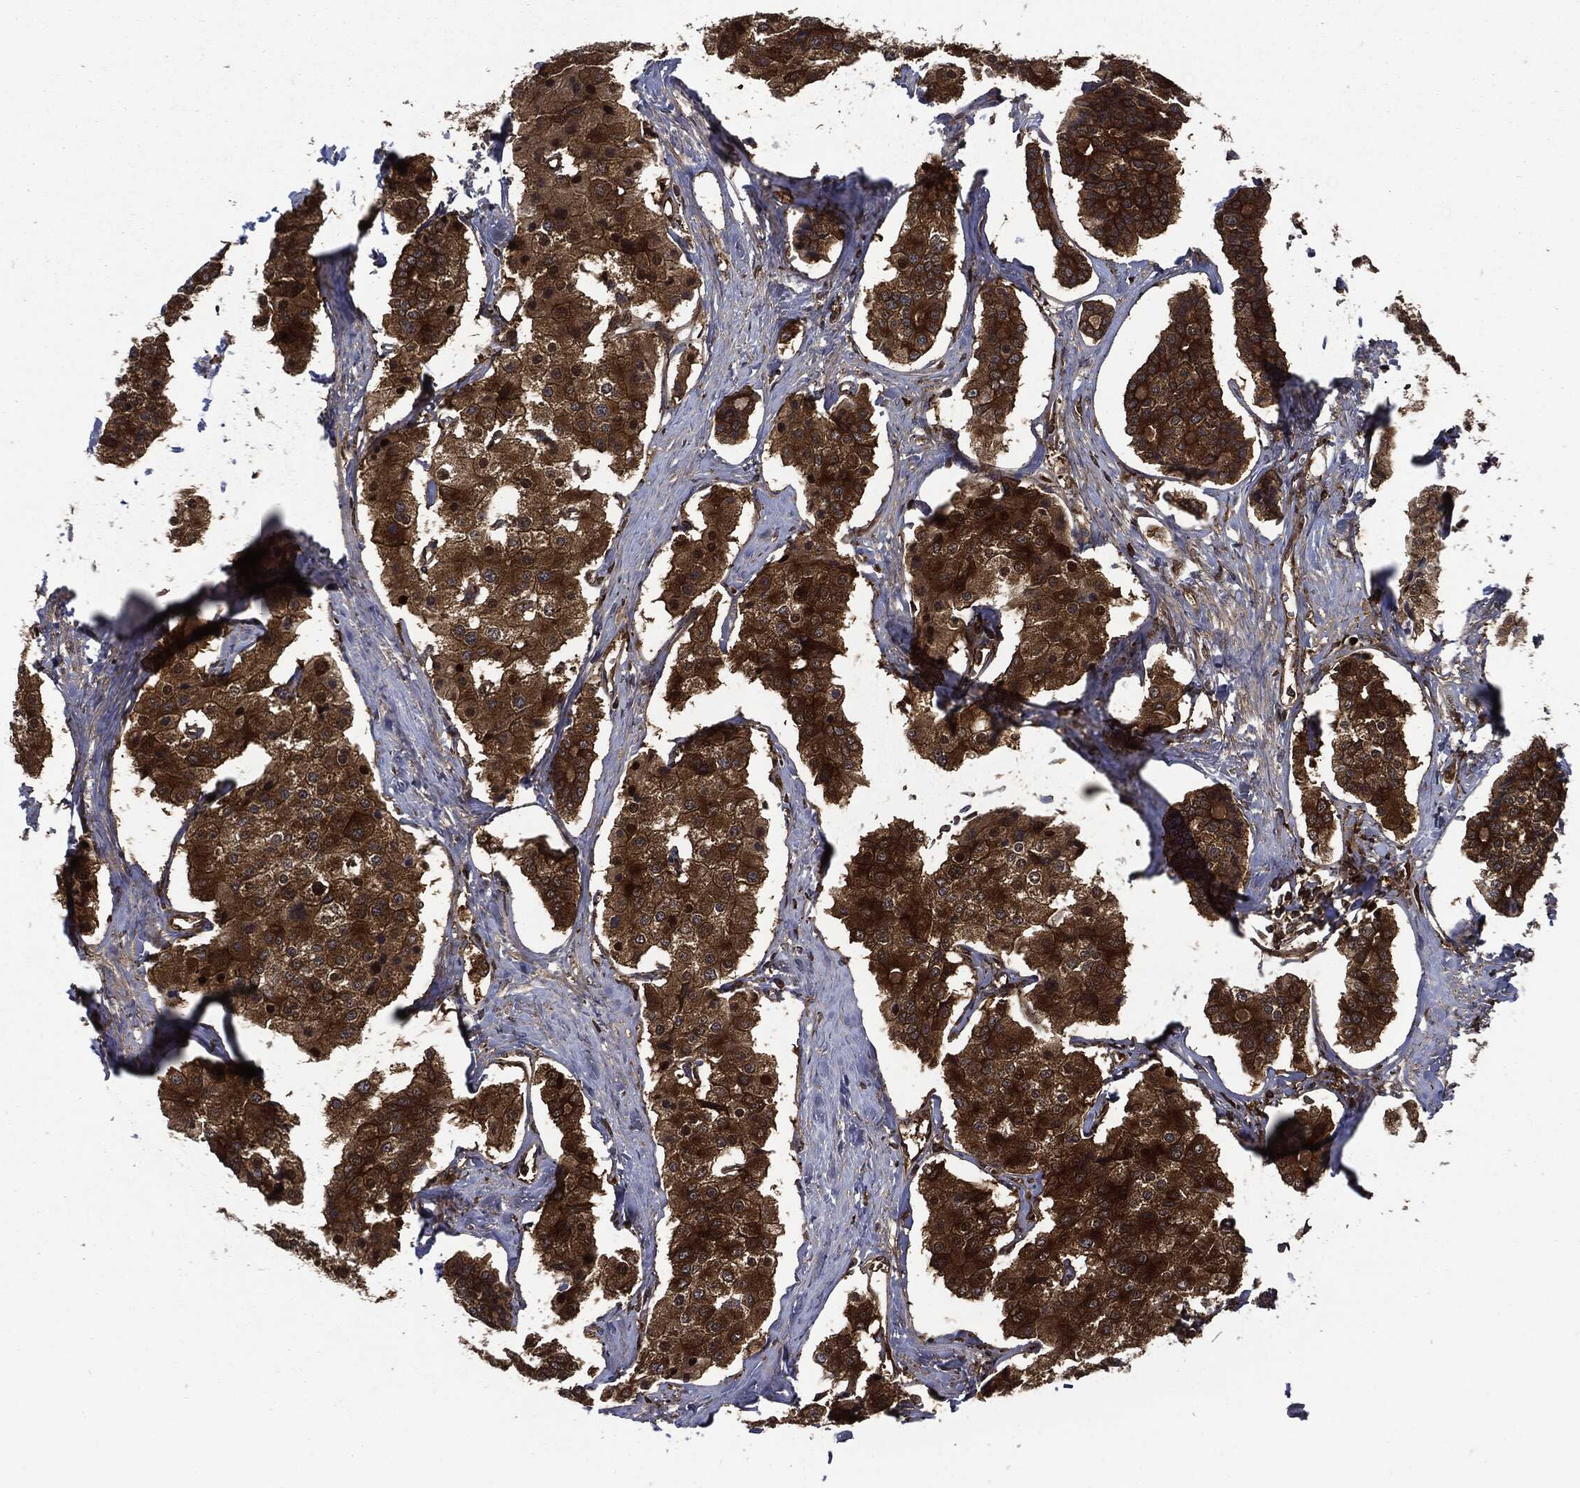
{"staining": {"intensity": "strong", "quantity": ">75%", "location": "cytoplasmic/membranous"}, "tissue": "carcinoid", "cell_type": "Tumor cells", "image_type": "cancer", "snomed": [{"axis": "morphology", "description": "Carcinoid, malignant, NOS"}, {"axis": "topography", "description": "Small intestine"}], "caption": "Approximately >75% of tumor cells in human carcinoid (malignant) demonstrate strong cytoplasmic/membranous protein positivity as visualized by brown immunohistochemical staining.", "gene": "XPNPEP1", "patient": {"sex": "female", "age": 65}}